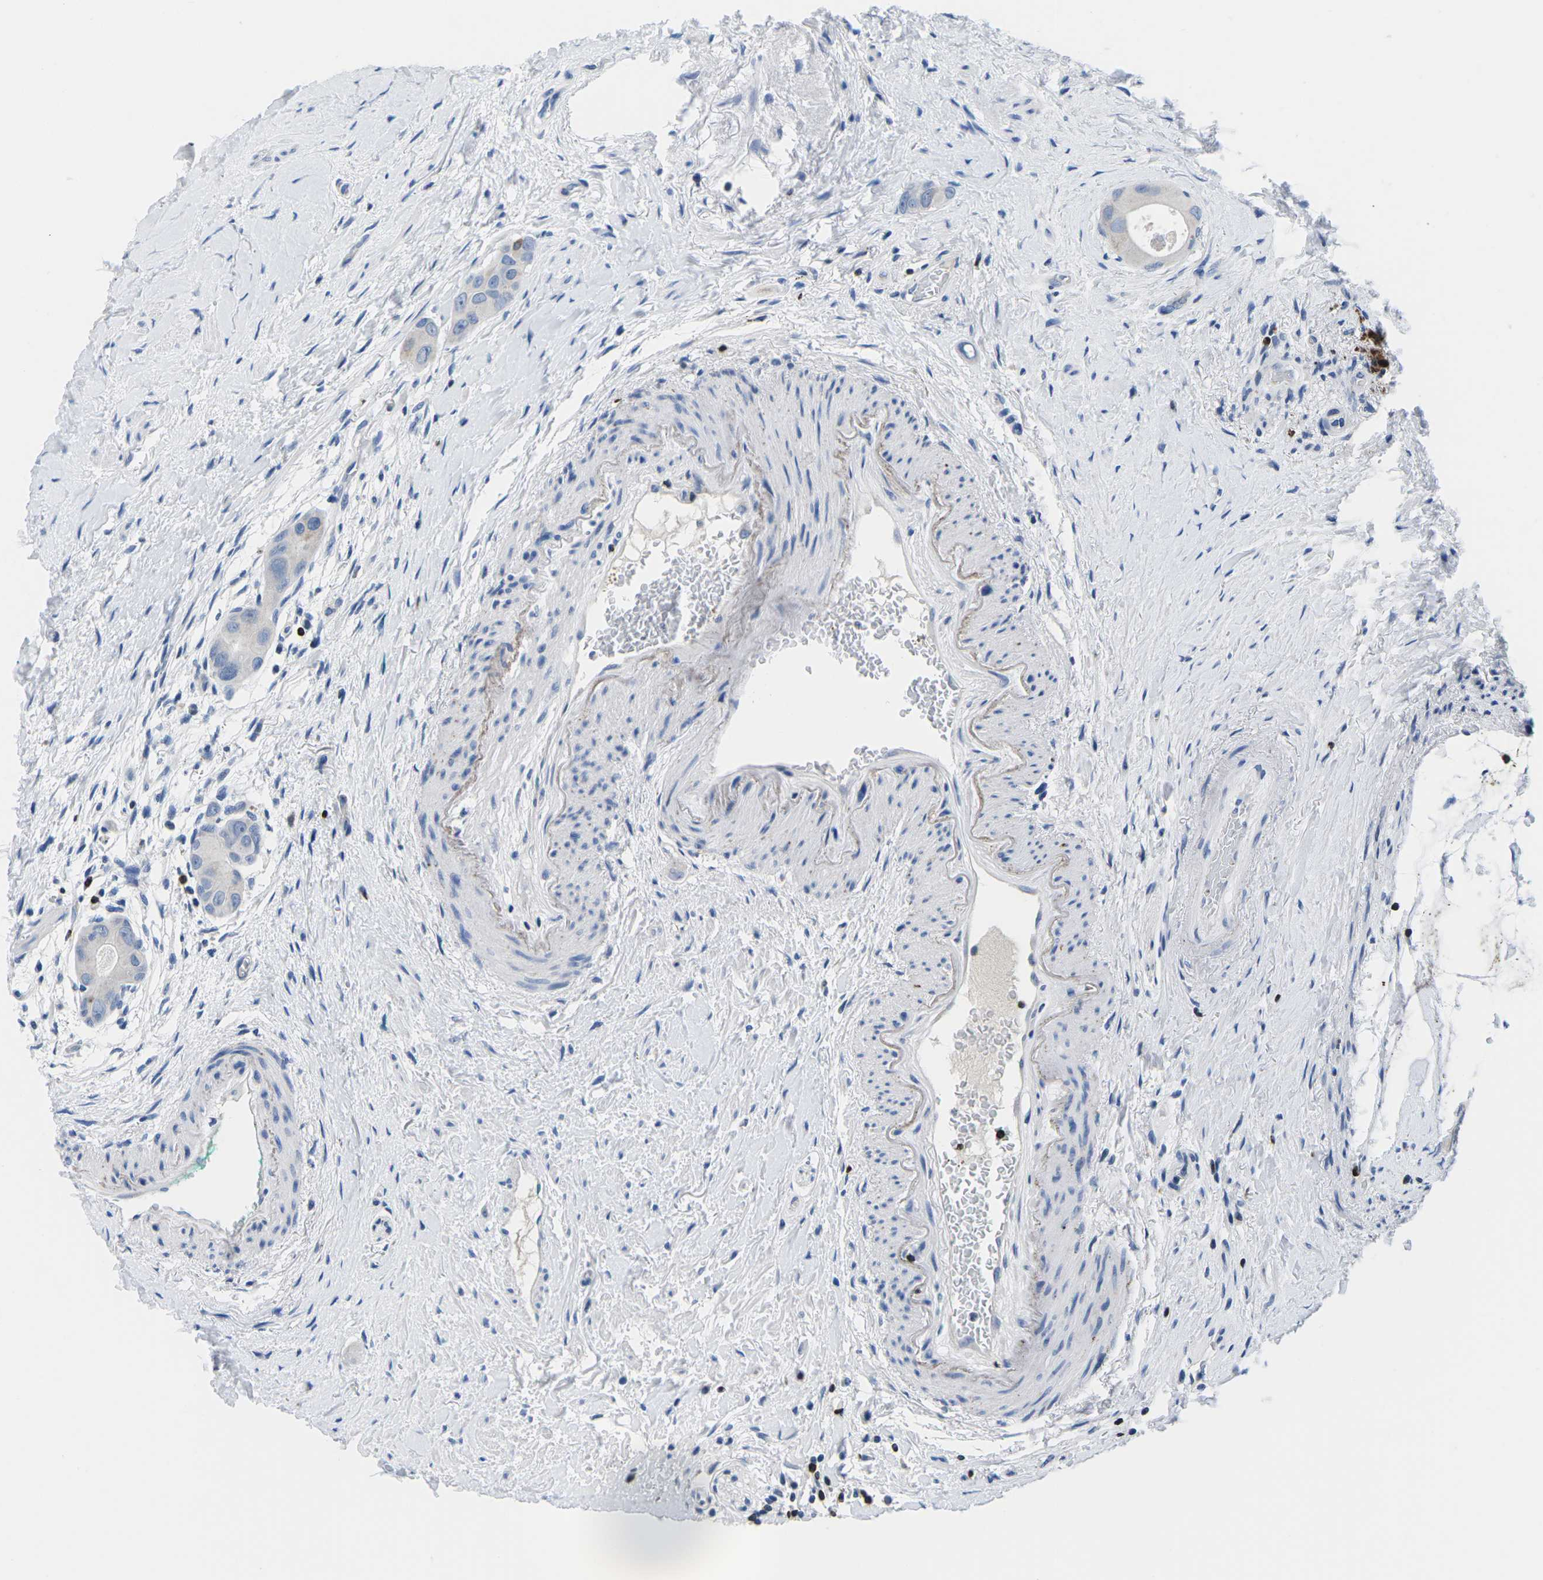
{"staining": {"intensity": "negative", "quantity": "none", "location": "none"}, "tissue": "colorectal cancer", "cell_type": "Tumor cells", "image_type": "cancer", "snomed": [{"axis": "morphology", "description": "Adenocarcinoma, NOS"}, {"axis": "topography", "description": "Rectum"}], "caption": "High power microscopy micrograph of an IHC image of colorectal adenocarcinoma, revealing no significant expression in tumor cells.", "gene": "CTSW", "patient": {"sex": "male", "age": 51}}